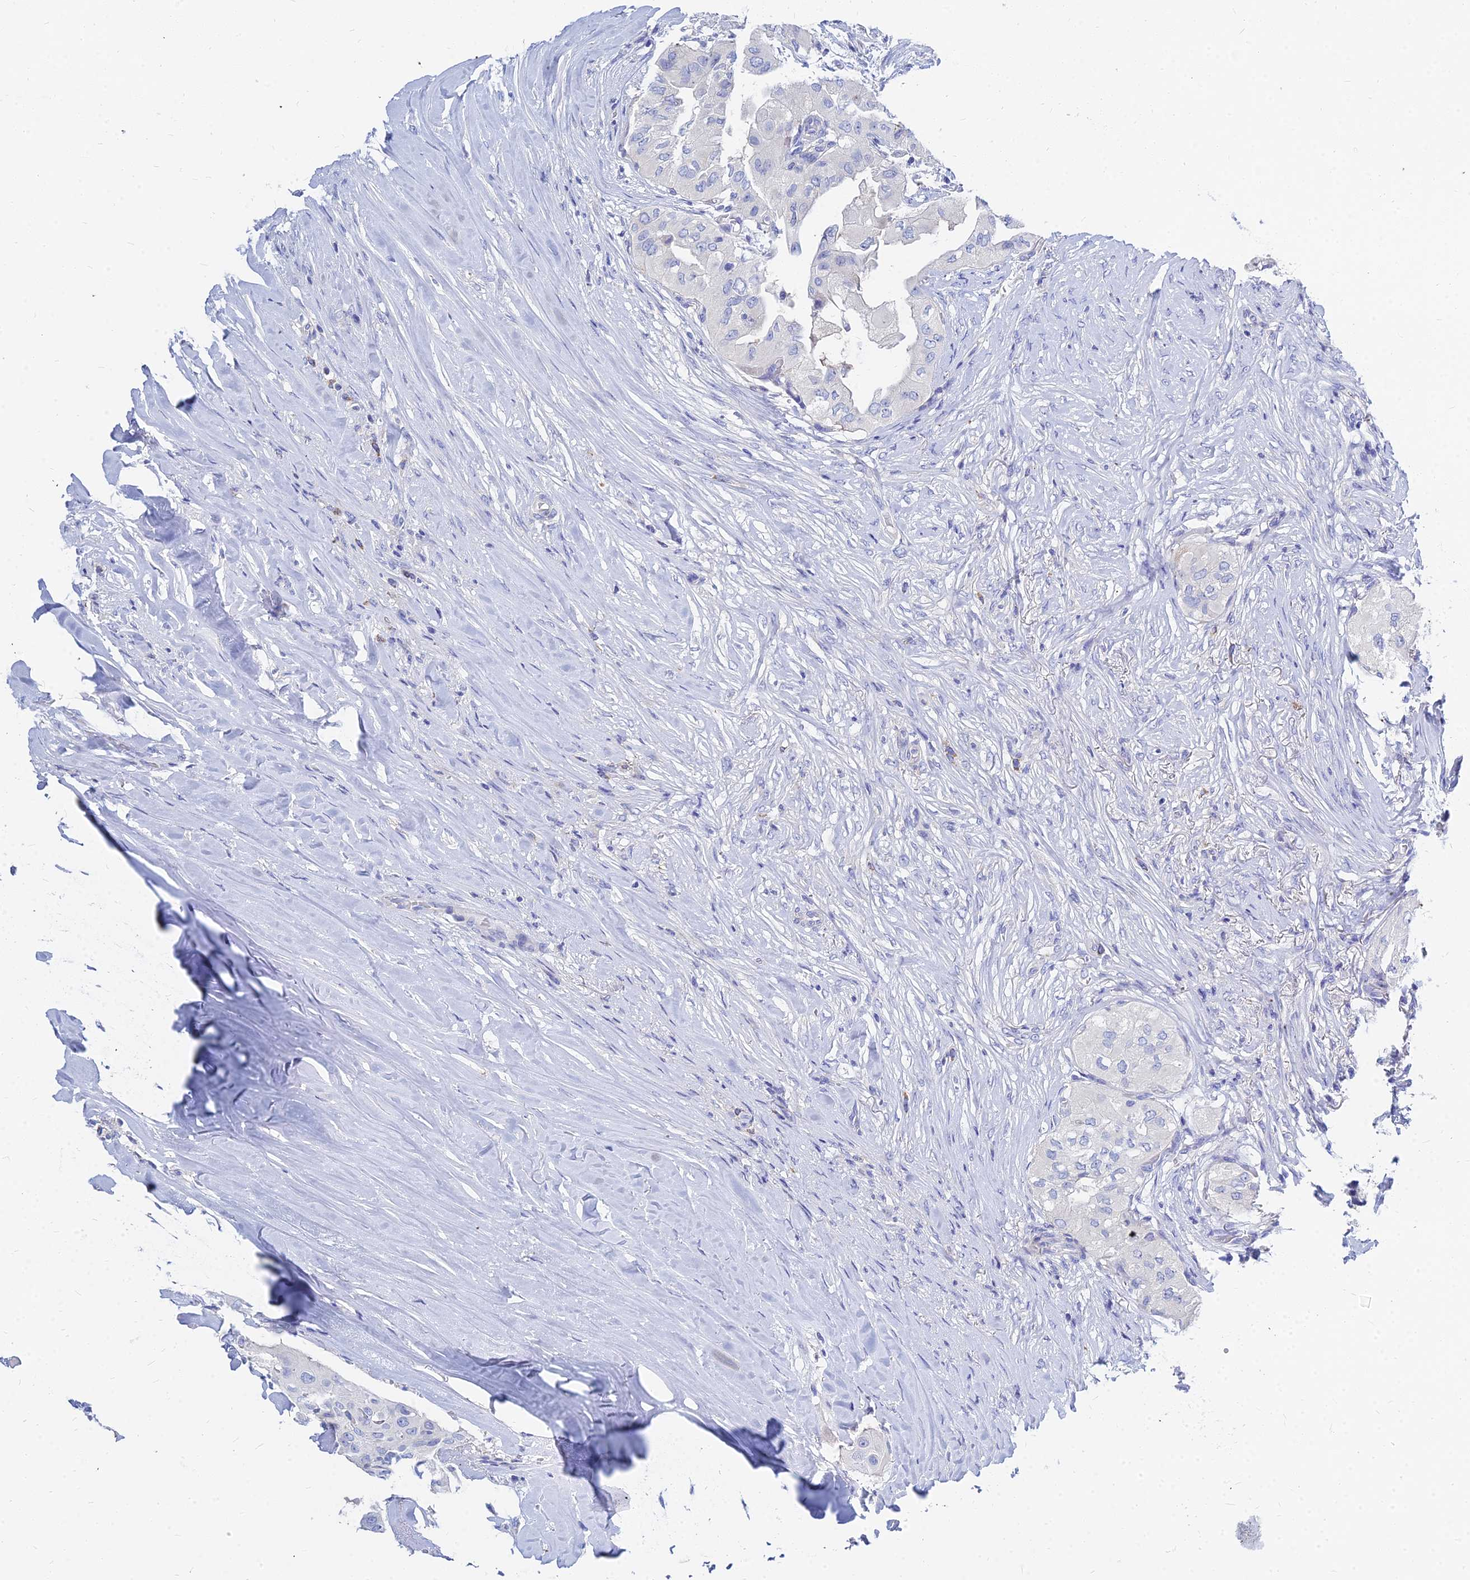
{"staining": {"intensity": "negative", "quantity": "none", "location": "none"}, "tissue": "thyroid cancer", "cell_type": "Tumor cells", "image_type": "cancer", "snomed": [{"axis": "morphology", "description": "Papillary adenocarcinoma, NOS"}, {"axis": "topography", "description": "Thyroid gland"}], "caption": "Tumor cells are negative for protein expression in human thyroid cancer.", "gene": "ZNF552", "patient": {"sex": "female", "age": 59}}